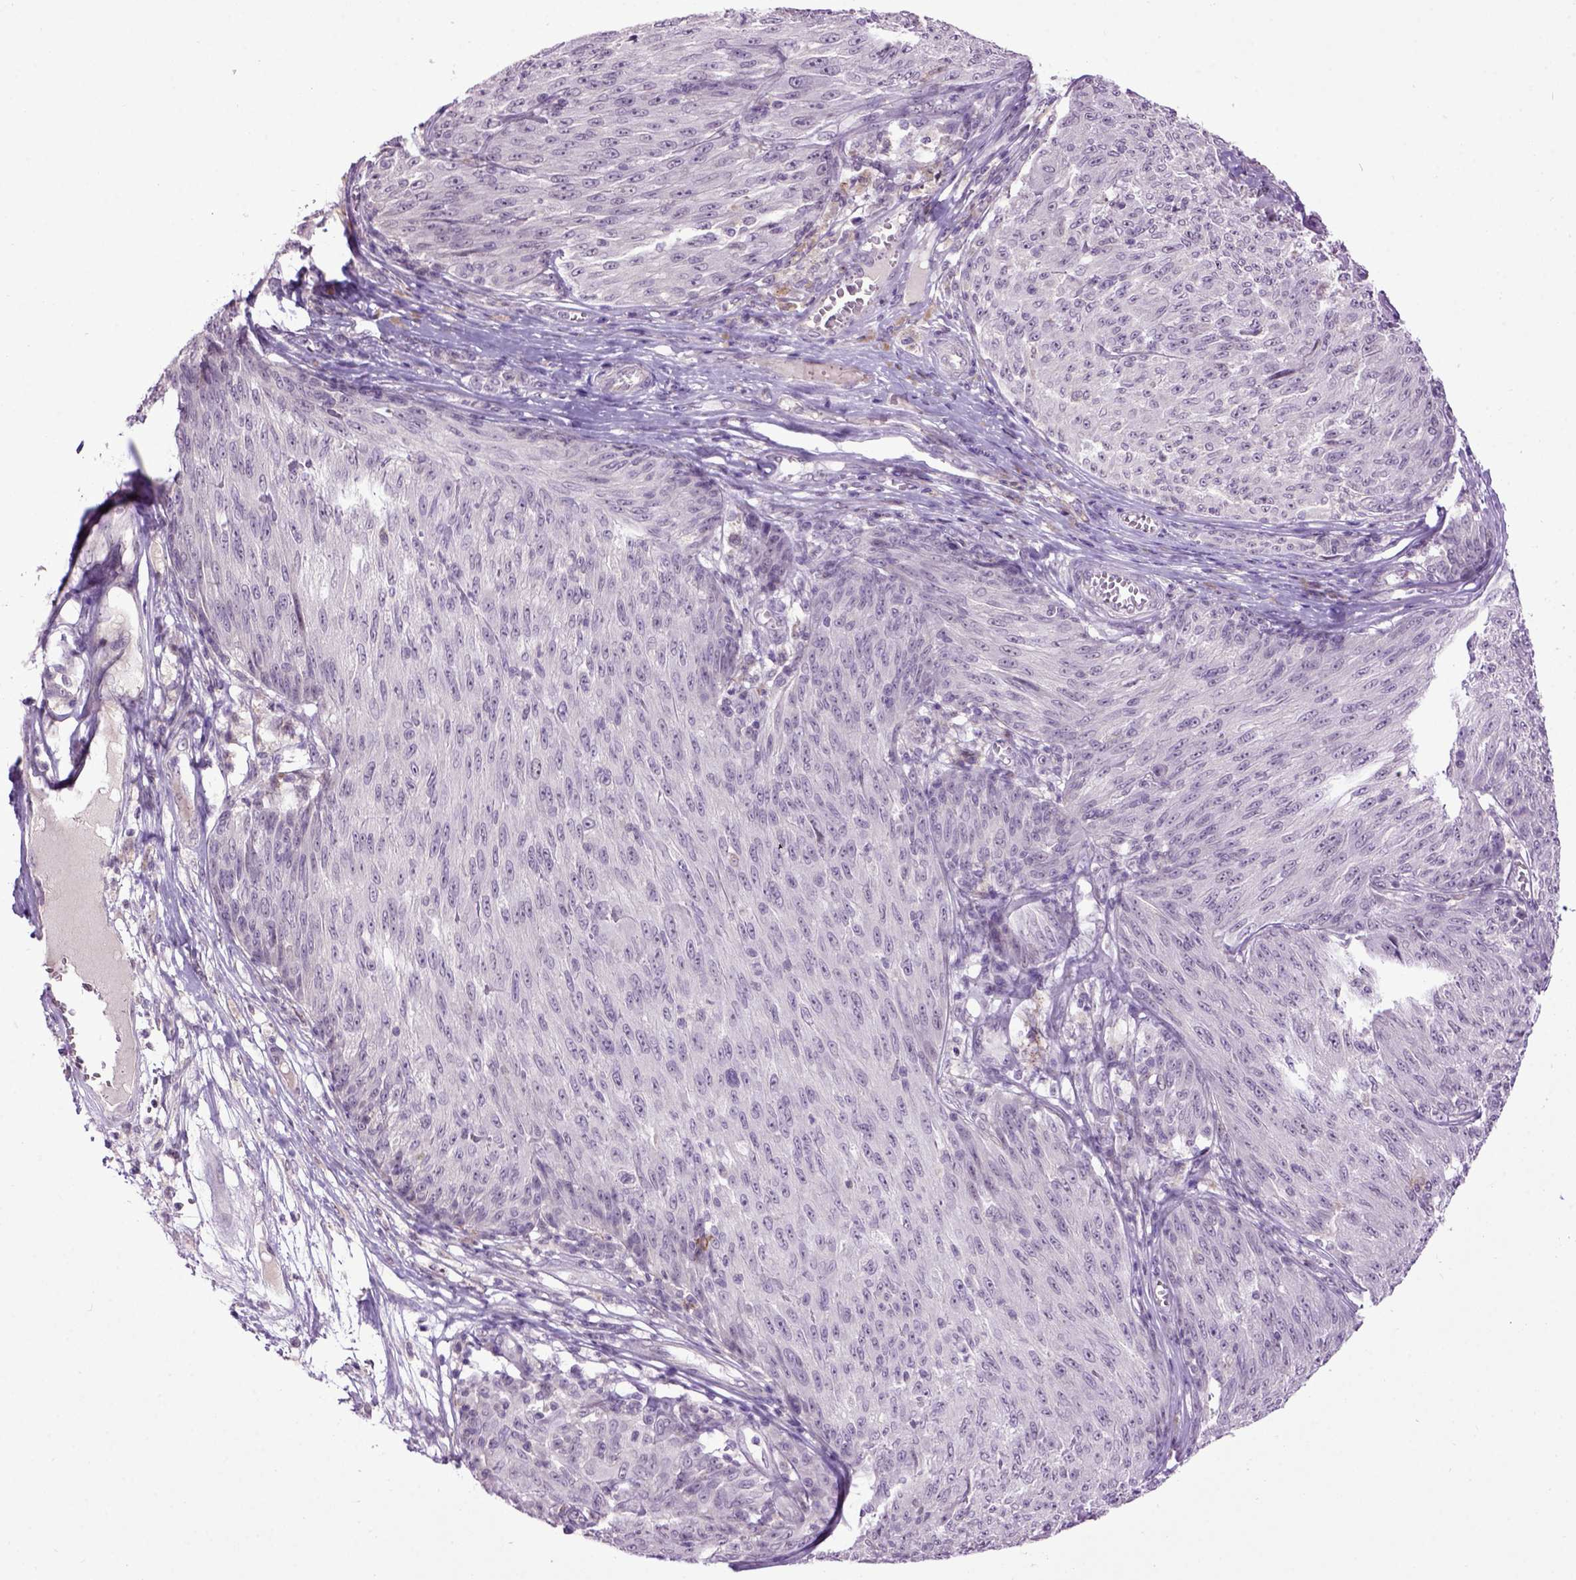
{"staining": {"intensity": "negative", "quantity": "none", "location": "none"}, "tissue": "melanoma", "cell_type": "Tumor cells", "image_type": "cancer", "snomed": [{"axis": "morphology", "description": "Malignant melanoma, NOS"}, {"axis": "topography", "description": "Skin"}], "caption": "Protein analysis of melanoma exhibits no significant staining in tumor cells.", "gene": "EMILIN3", "patient": {"sex": "male", "age": 85}}